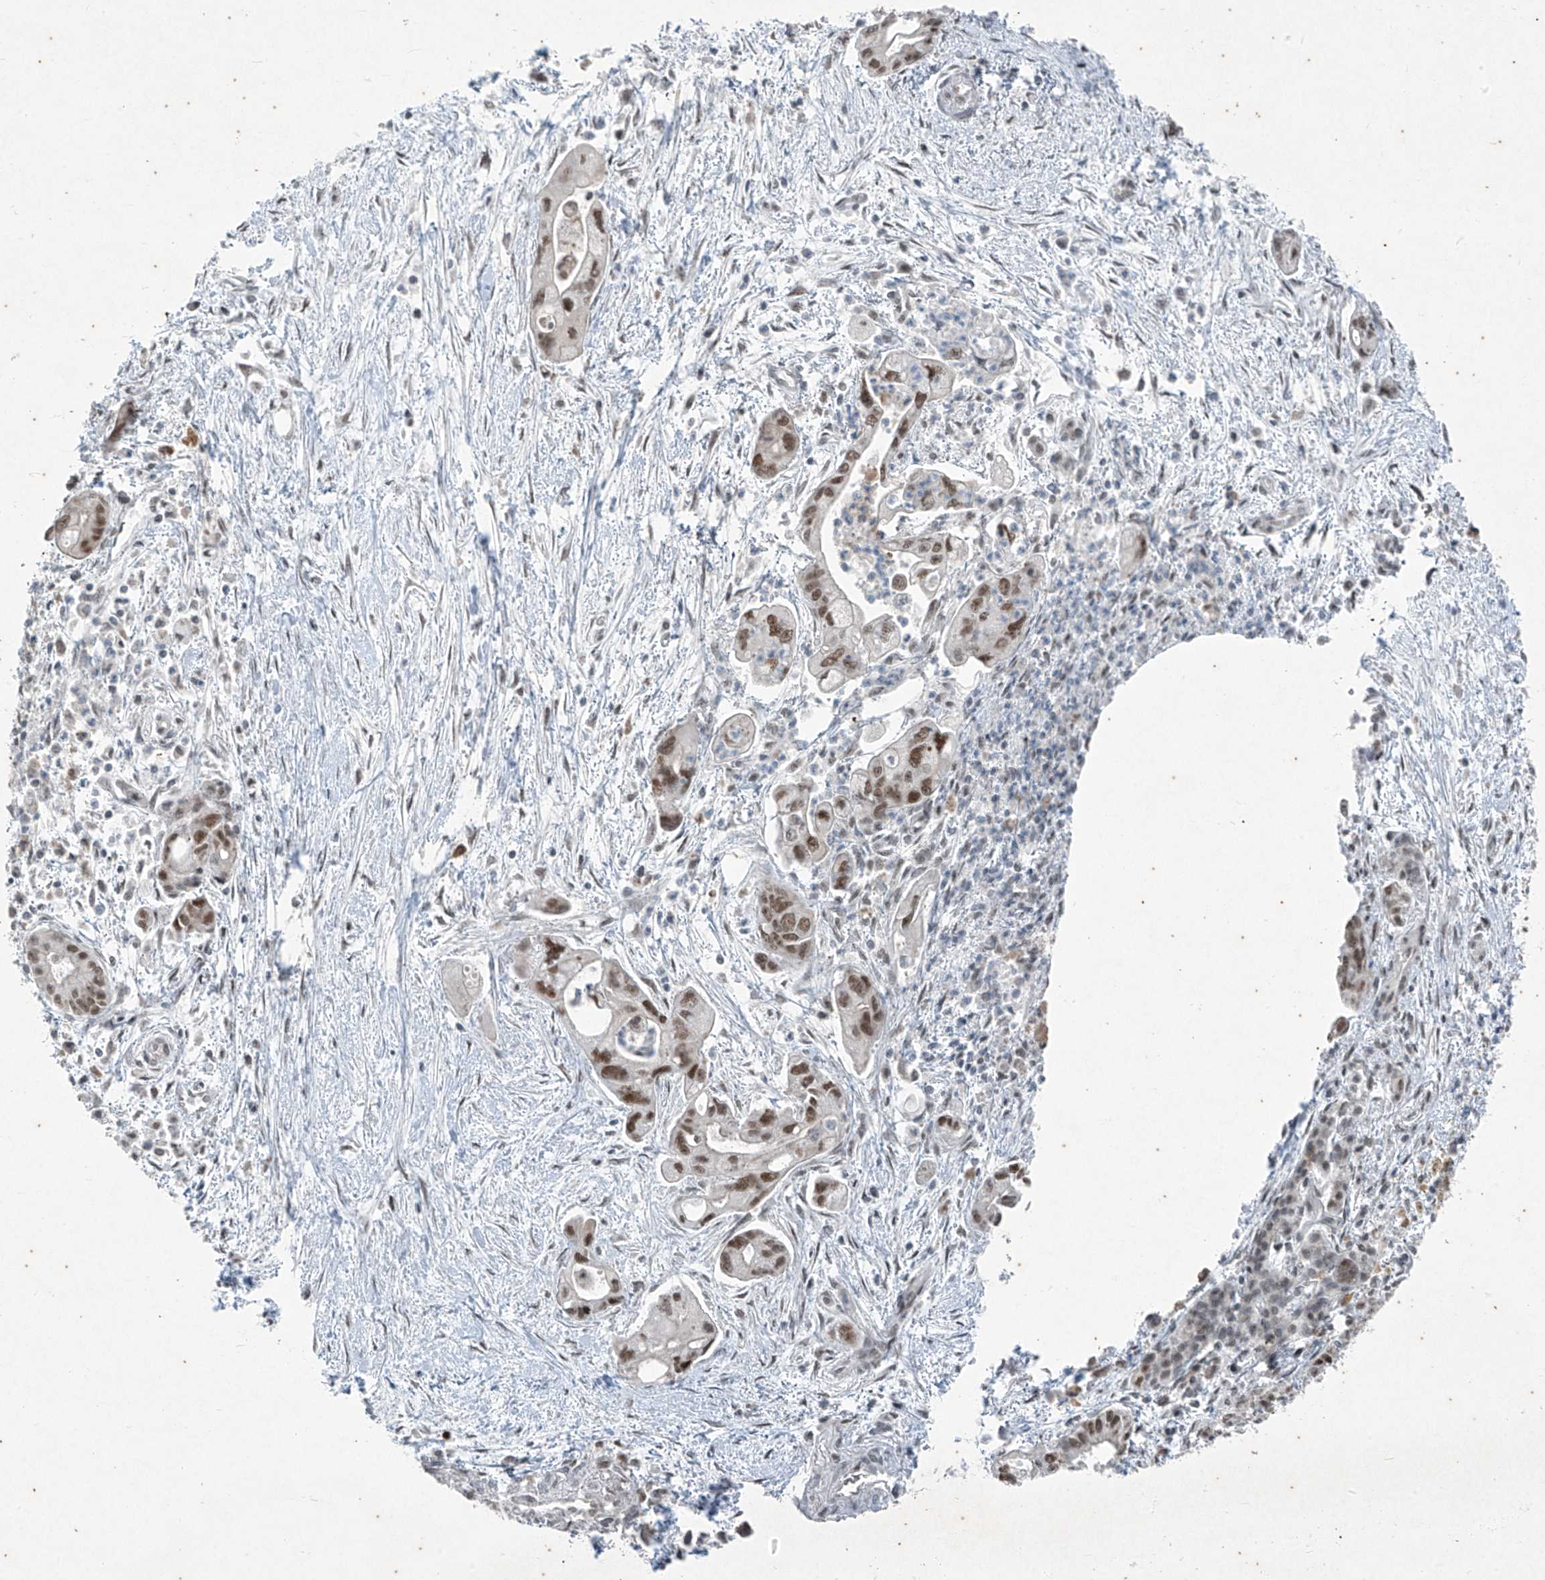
{"staining": {"intensity": "moderate", "quantity": "25%-75%", "location": "nuclear"}, "tissue": "pancreatic cancer", "cell_type": "Tumor cells", "image_type": "cancer", "snomed": [{"axis": "morphology", "description": "Adenocarcinoma, NOS"}, {"axis": "topography", "description": "Pancreas"}], "caption": "A medium amount of moderate nuclear staining is present in approximately 25%-75% of tumor cells in adenocarcinoma (pancreatic) tissue.", "gene": "ZNF354B", "patient": {"sex": "male", "age": 70}}